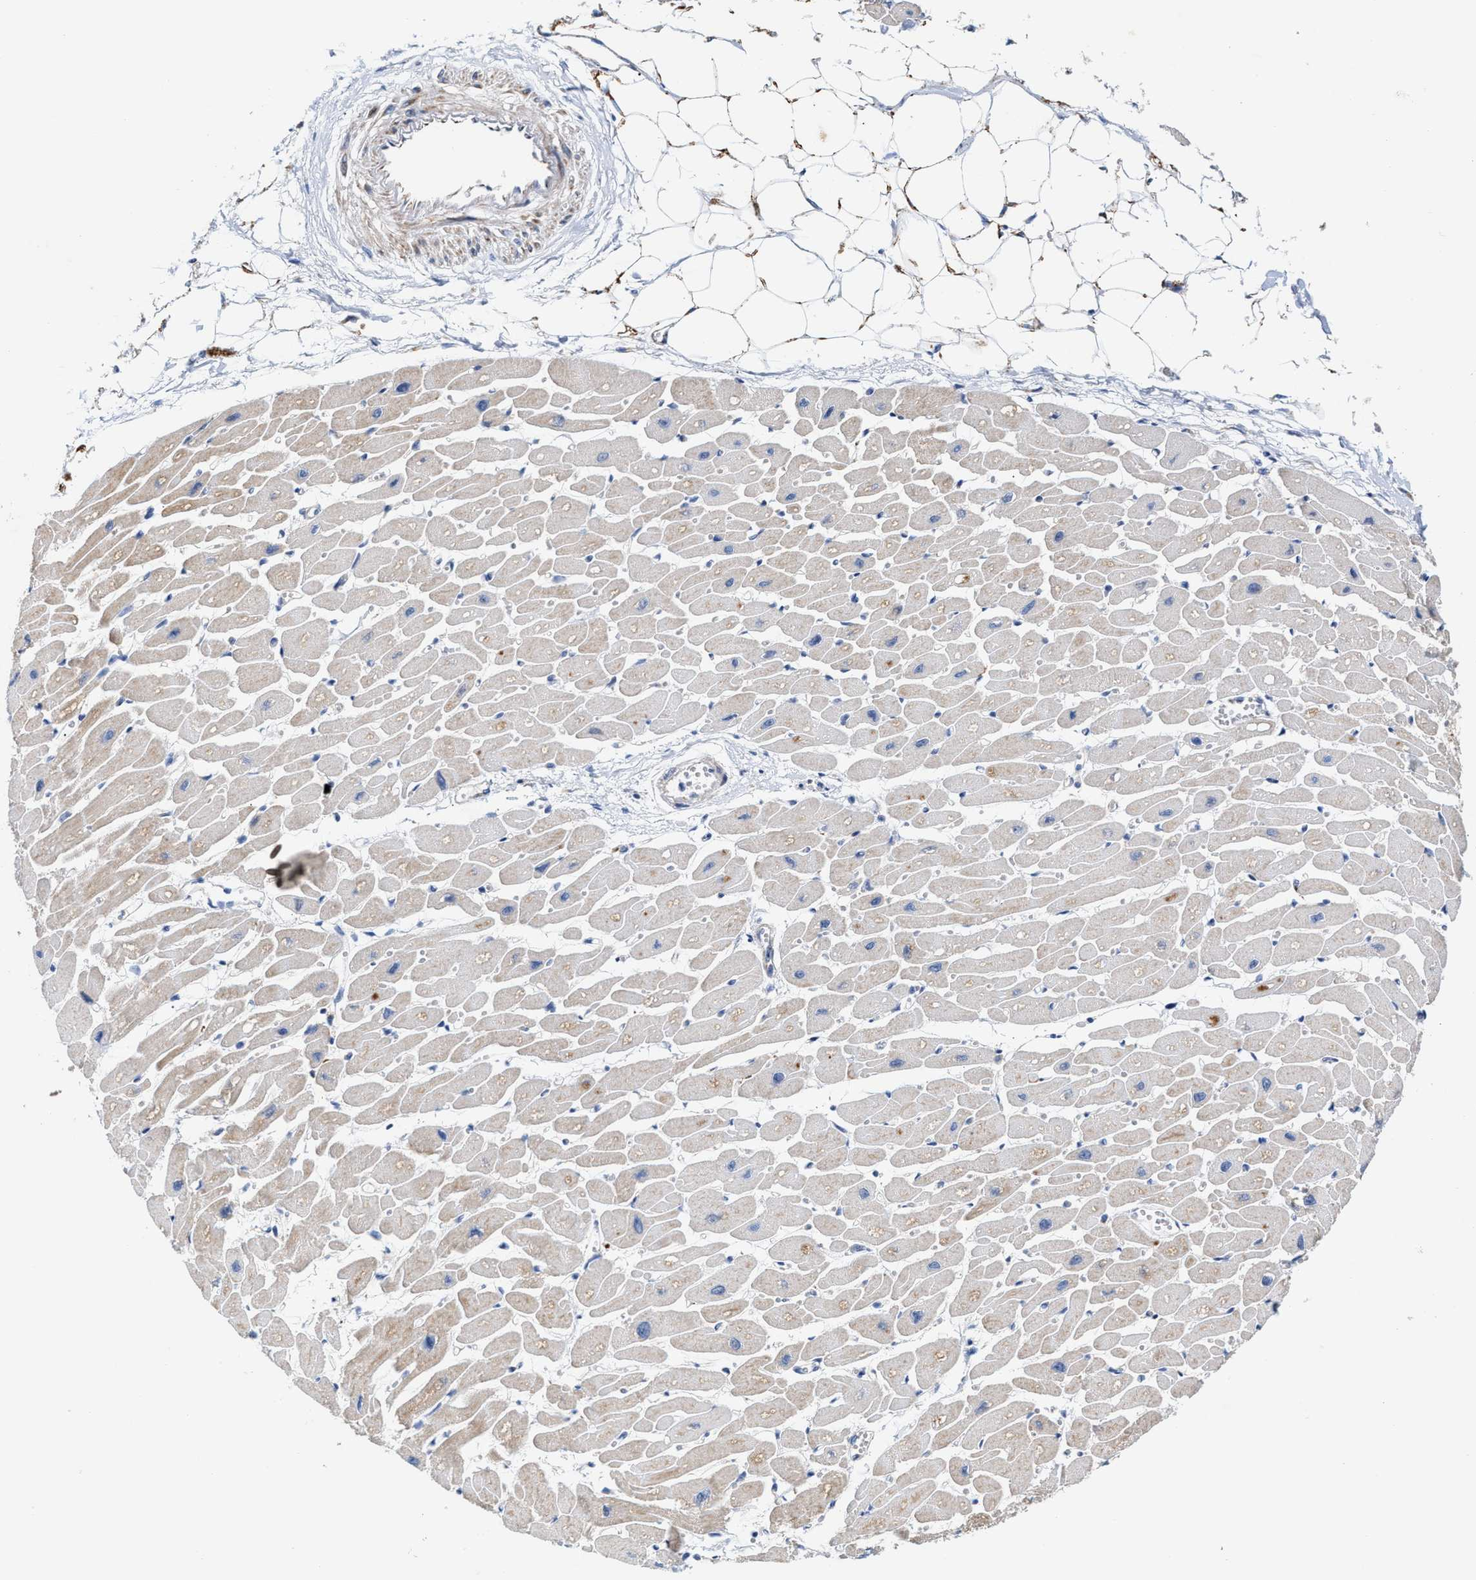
{"staining": {"intensity": "moderate", "quantity": "25%-75%", "location": "cytoplasmic/membranous"}, "tissue": "heart muscle", "cell_type": "Cardiomyocytes", "image_type": "normal", "snomed": [{"axis": "morphology", "description": "Normal tissue, NOS"}, {"axis": "topography", "description": "Heart"}], "caption": "Protein staining exhibits moderate cytoplasmic/membranous positivity in approximately 25%-75% of cardiomyocytes in benign heart muscle. (IHC, brightfield microscopy, high magnification).", "gene": "JAG1", "patient": {"sex": "female", "age": 54}}